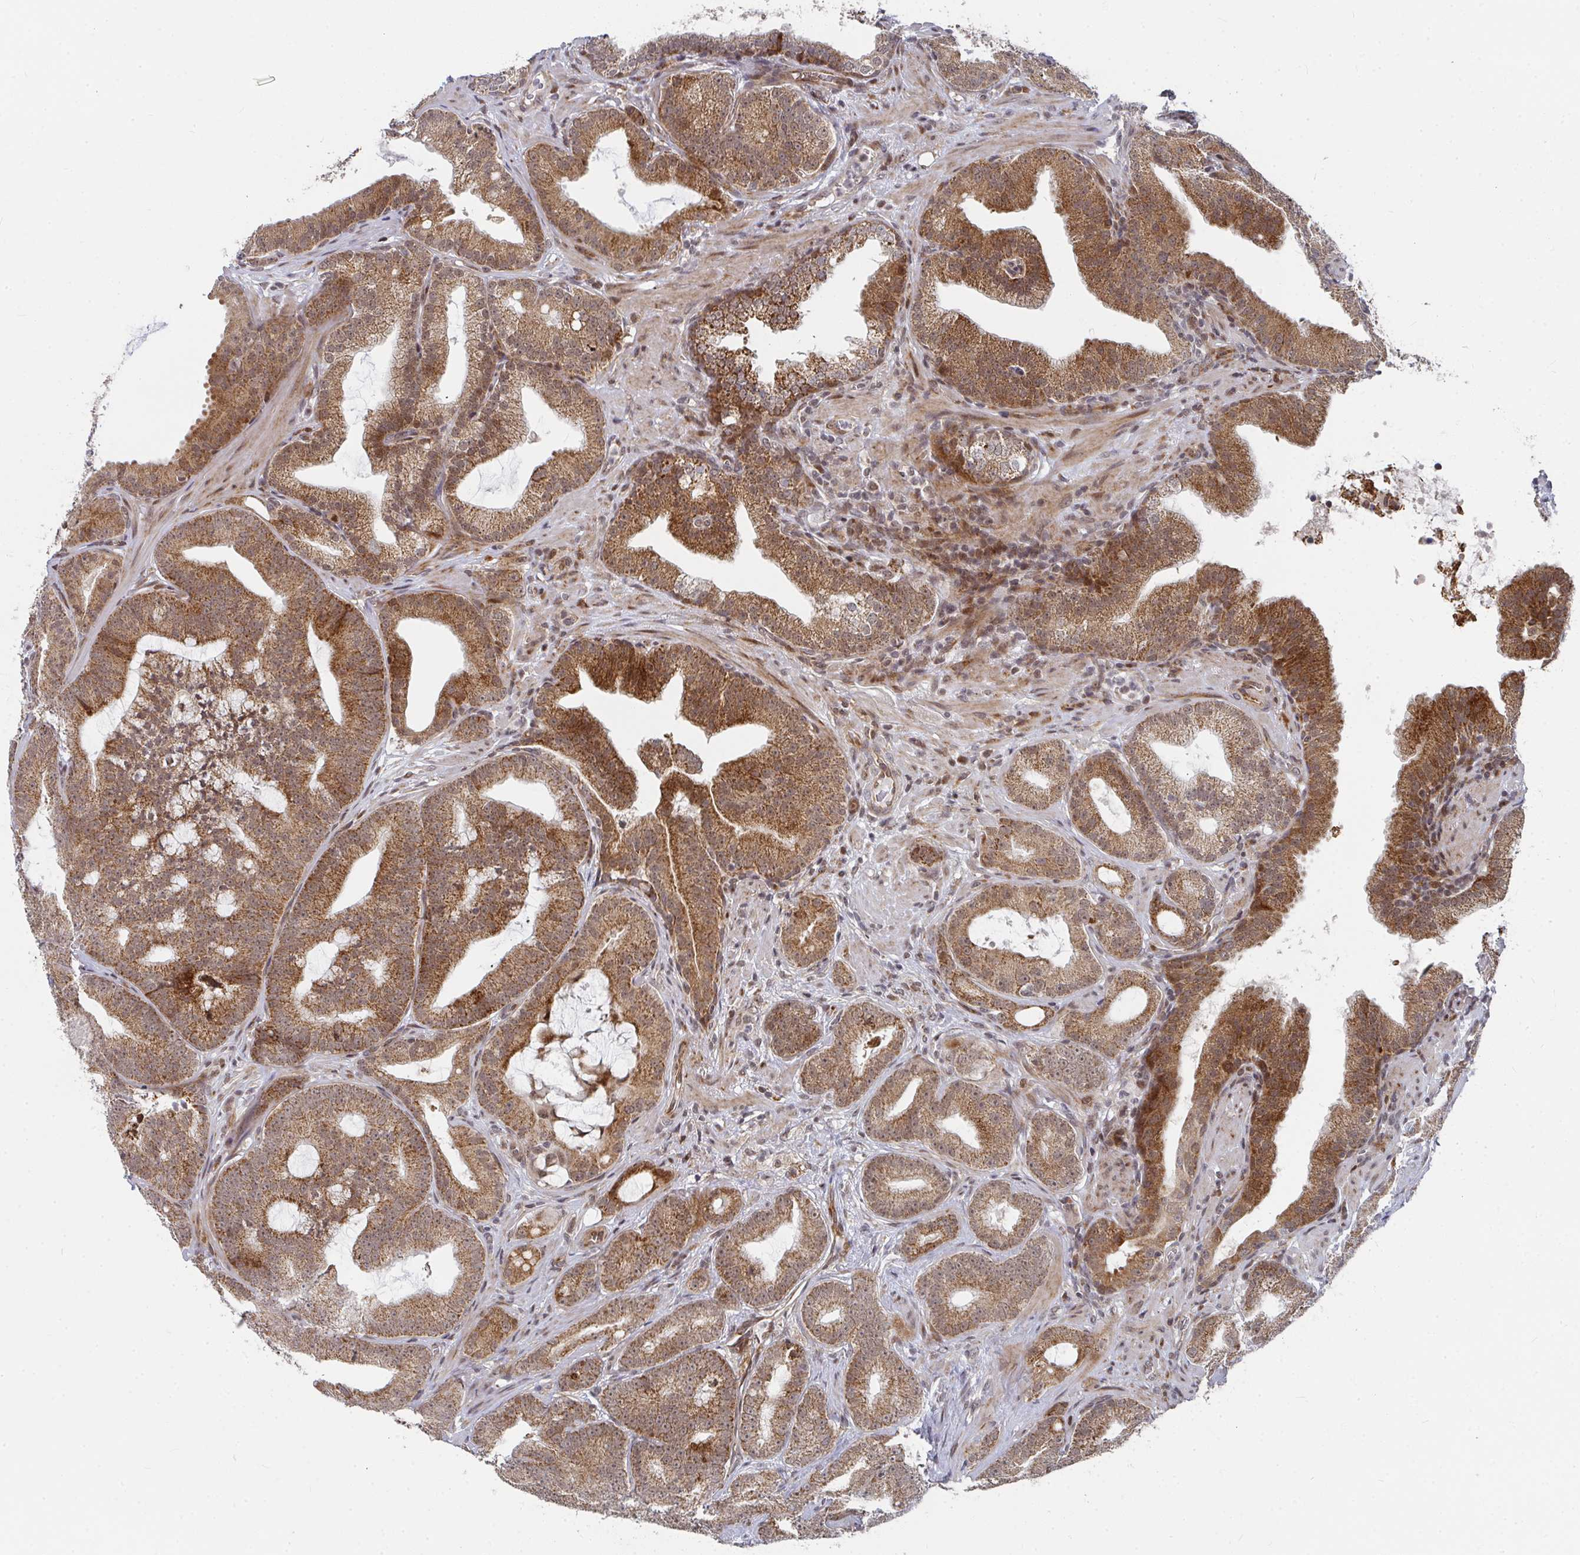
{"staining": {"intensity": "moderate", "quantity": ">75%", "location": "cytoplasmic/membranous"}, "tissue": "prostate cancer", "cell_type": "Tumor cells", "image_type": "cancer", "snomed": [{"axis": "morphology", "description": "Adenocarcinoma, High grade"}, {"axis": "topography", "description": "Prostate"}], "caption": "Adenocarcinoma (high-grade) (prostate) was stained to show a protein in brown. There is medium levels of moderate cytoplasmic/membranous positivity in approximately >75% of tumor cells.", "gene": "RBBP5", "patient": {"sex": "male", "age": 65}}